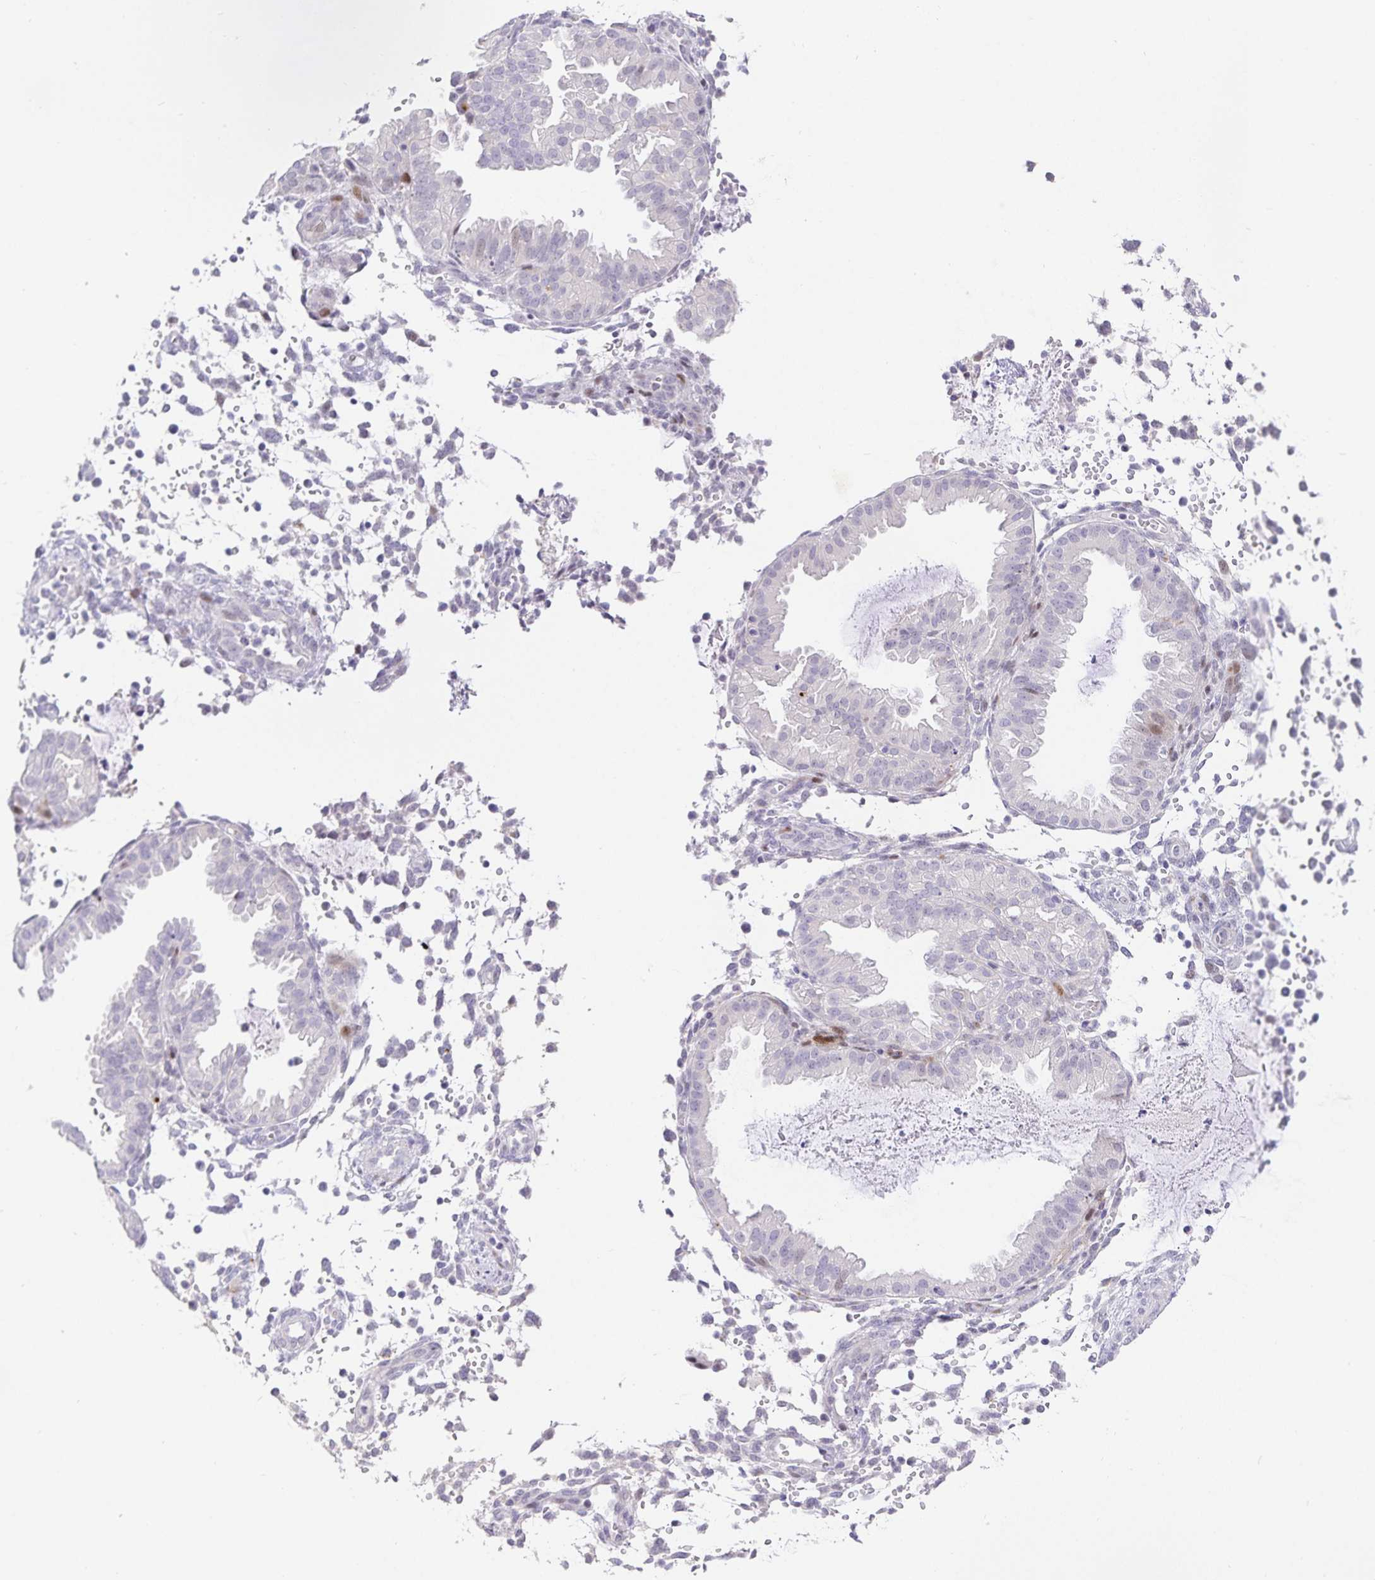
{"staining": {"intensity": "negative", "quantity": "none", "location": "none"}, "tissue": "endometrium", "cell_type": "Cells in endometrial stroma", "image_type": "normal", "snomed": [{"axis": "morphology", "description": "Normal tissue, NOS"}, {"axis": "topography", "description": "Endometrium"}], "caption": "A high-resolution histopathology image shows IHC staining of normal endometrium, which shows no significant positivity in cells in endometrial stroma.", "gene": "KBTBD13", "patient": {"sex": "female", "age": 33}}